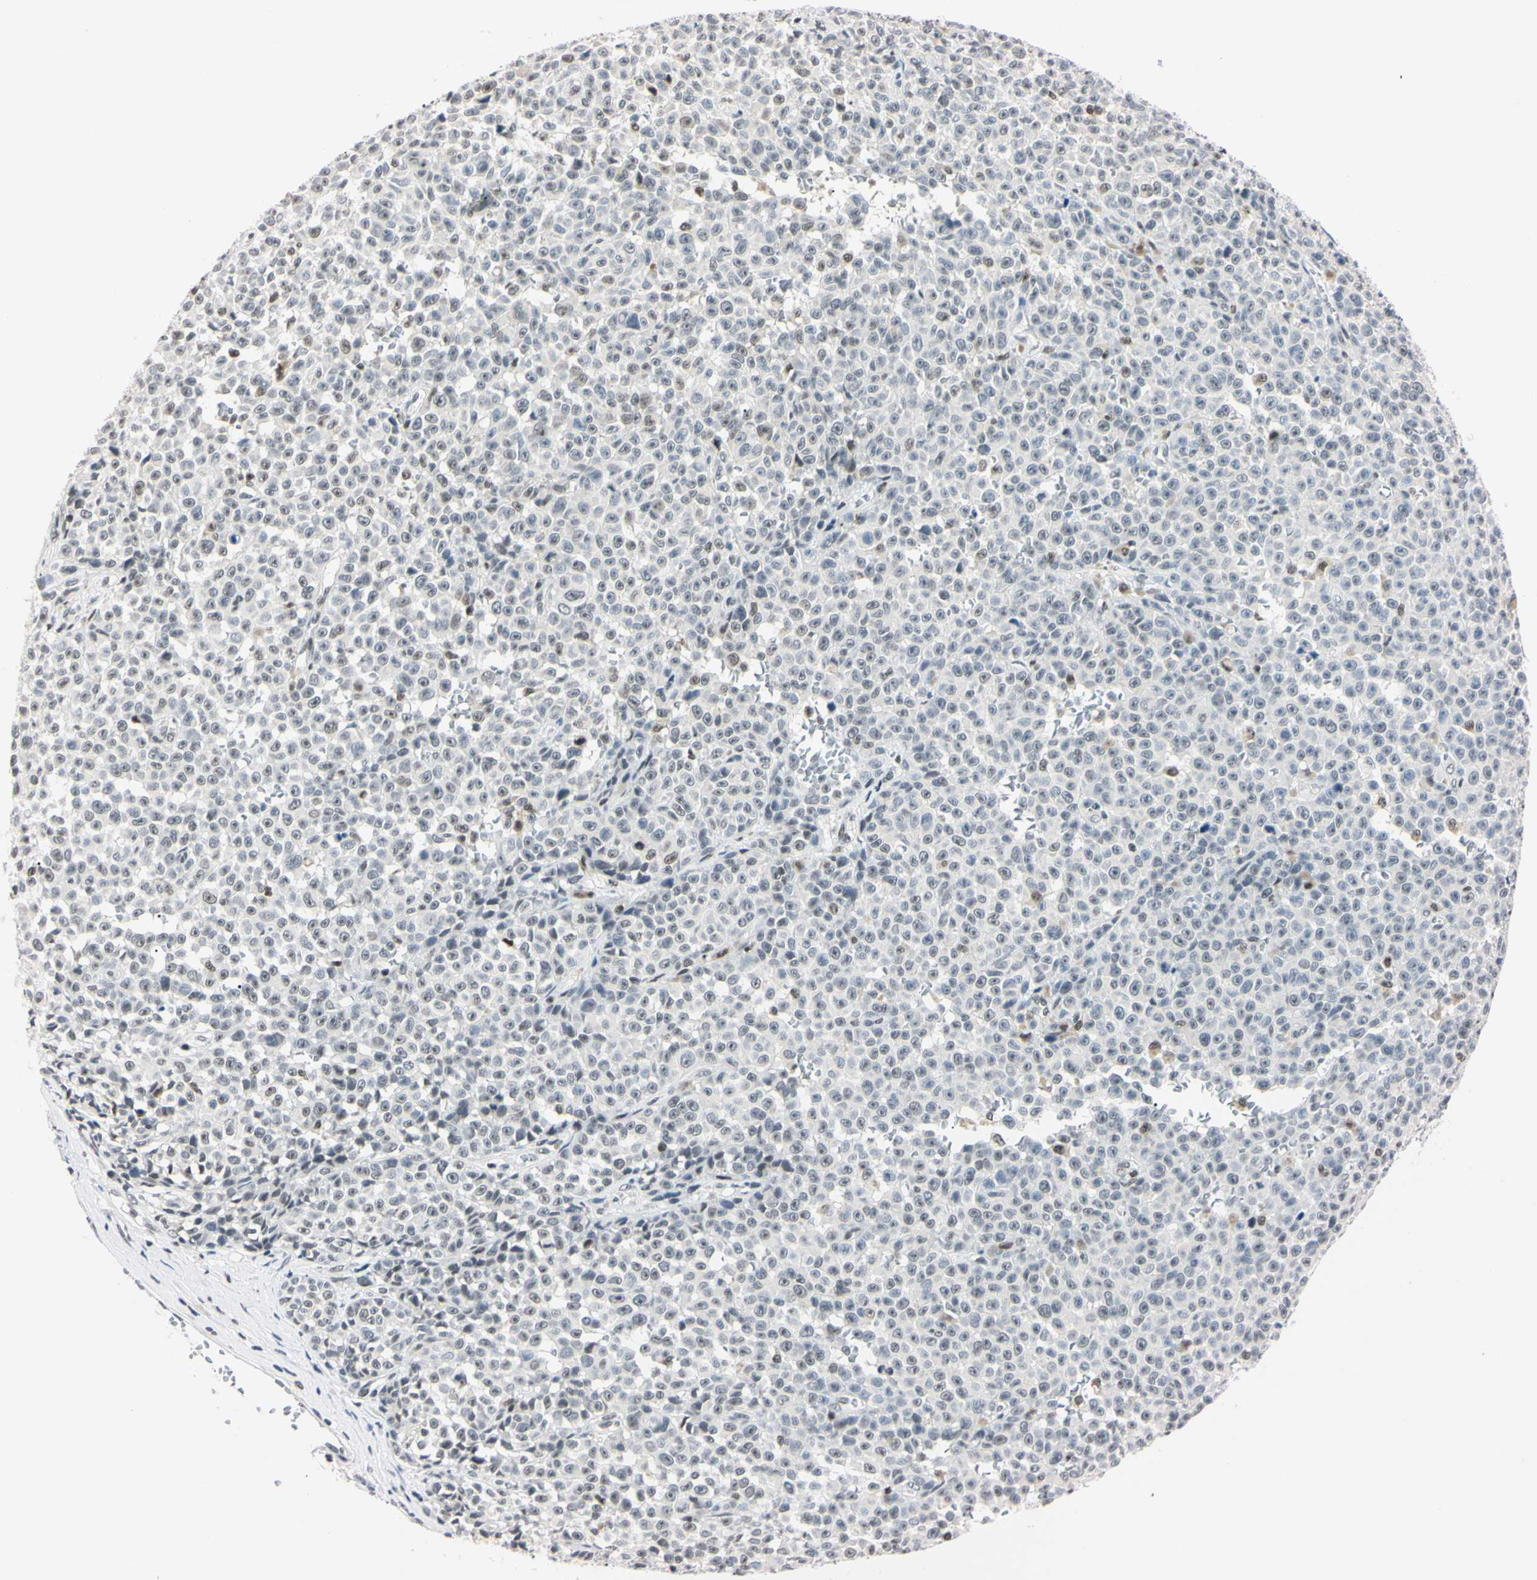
{"staining": {"intensity": "negative", "quantity": "none", "location": "none"}, "tissue": "melanoma", "cell_type": "Tumor cells", "image_type": "cancer", "snomed": [{"axis": "morphology", "description": "Malignant melanoma, NOS"}, {"axis": "topography", "description": "Skin"}], "caption": "Immunohistochemical staining of human melanoma demonstrates no significant expression in tumor cells. (DAB (3,3'-diaminobenzidine) immunohistochemistry visualized using brightfield microscopy, high magnification).", "gene": "C1orf174", "patient": {"sex": "female", "age": 82}}